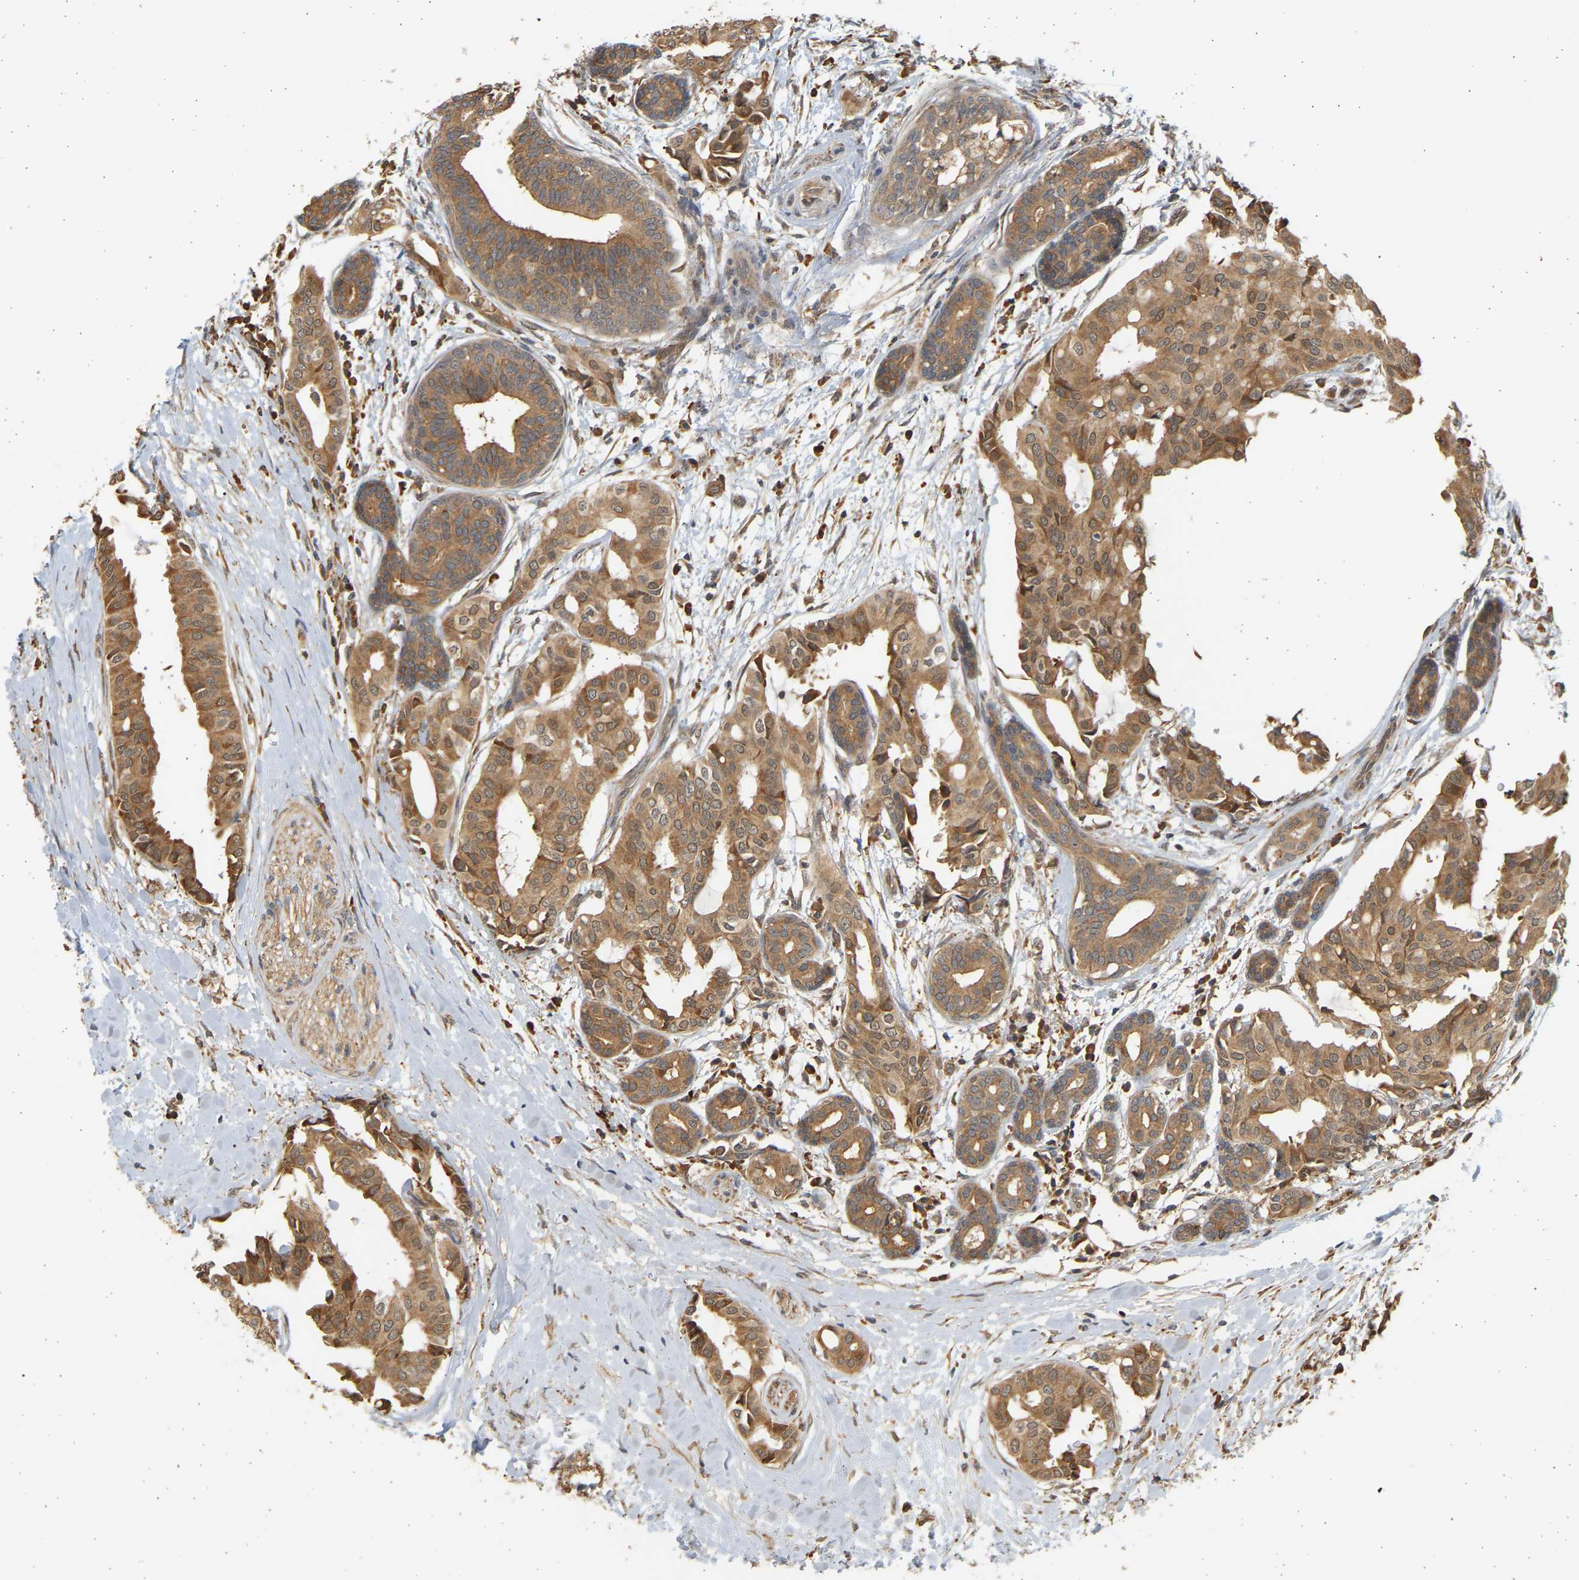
{"staining": {"intensity": "moderate", "quantity": ">75%", "location": "cytoplasmic/membranous"}, "tissue": "head and neck cancer", "cell_type": "Tumor cells", "image_type": "cancer", "snomed": [{"axis": "morphology", "description": "Adenocarcinoma, NOS"}, {"axis": "topography", "description": "Salivary gland"}, {"axis": "topography", "description": "Head-Neck"}], "caption": "Moderate cytoplasmic/membranous staining is identified in approximately >75% of tumor cells in adenocarcinoma (head and neck).", "gene": "B4GALT6", "patient": {"sex": "female", "age": 59}}